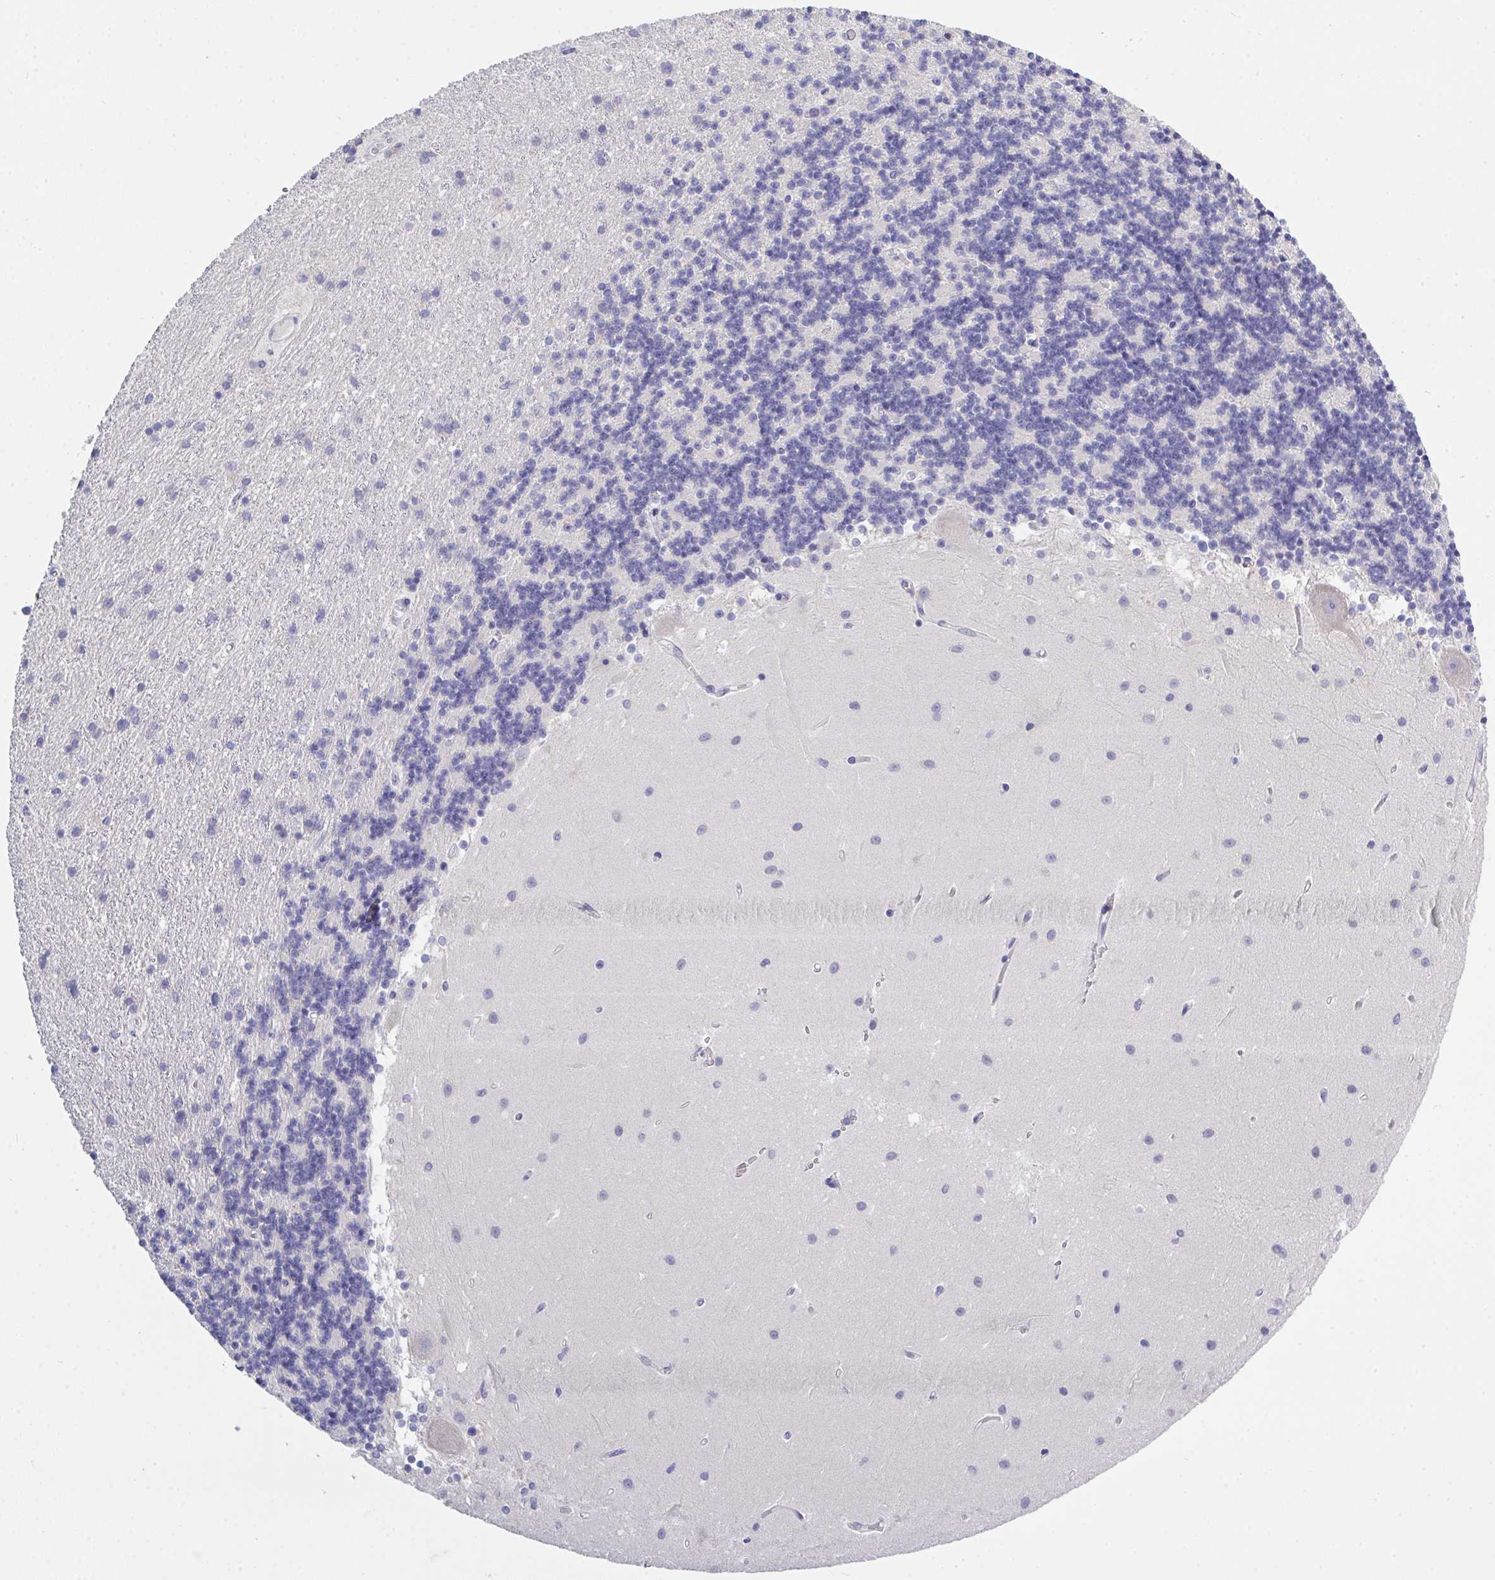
{"staining": {"intensity": "negative", "quantity": "none", "location": "none"}, "tissue": "cerebellum", "cell_type": "Cells in granular layer", "image_type": "normal", "snomed": [{"axis": "morphology", "description": "Normal tissue, NOS"}, {"axis": "topography", "description": "Cerebellum"}], "caption": "This is an immunohistochemistry image of normal human cerebellum. There is no staining in cells in granular layer.", "gene": "LRRC58", "patient": {"sex": "male", "age": 54}}